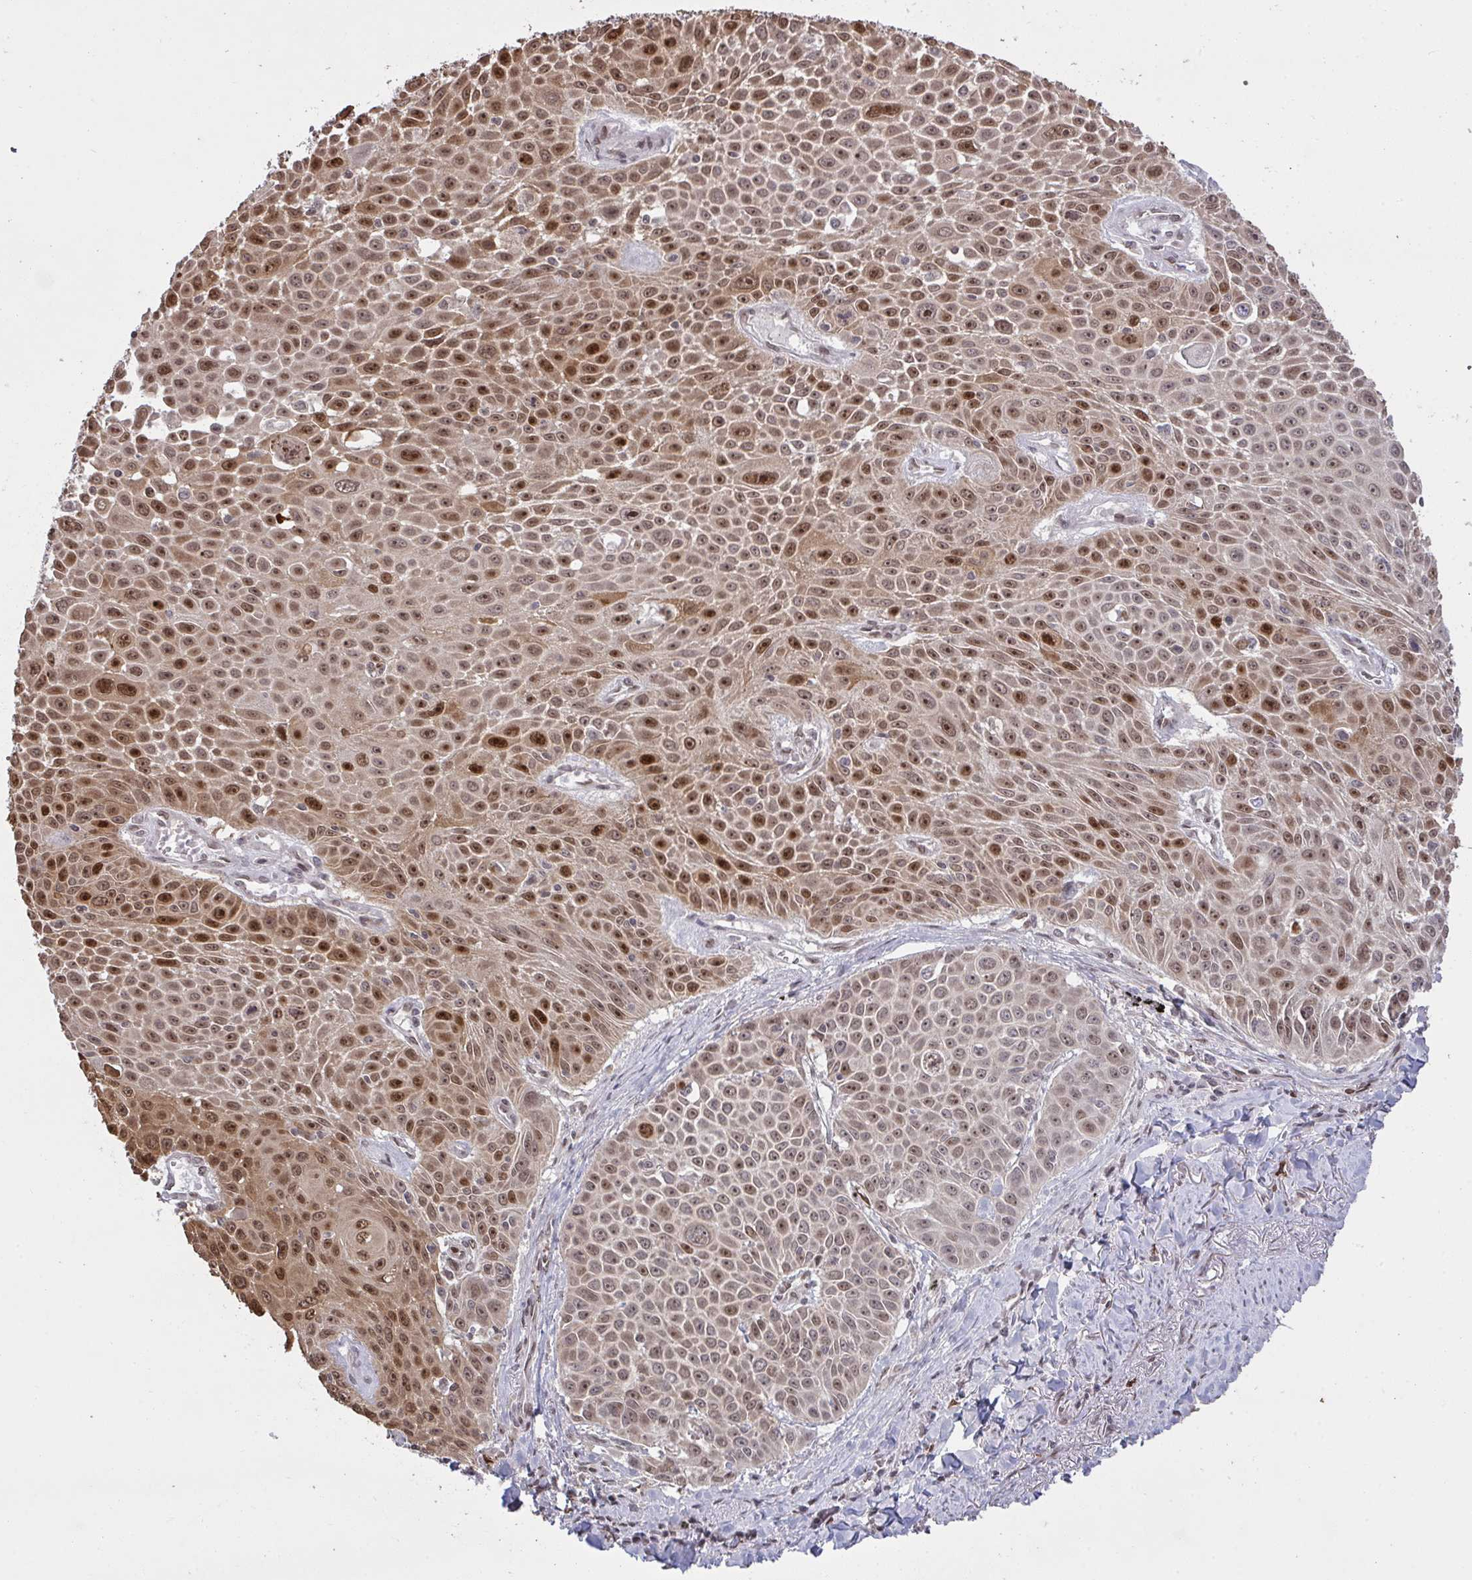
{"staining": {"intensity": "moderate", "quantity": "<25%", "location": "nuclear"}, "tissue": "lung cancer", "cell_type": "Tumor cells", "image_type": "cancer", "snomed": [{"axis": "morphology", "description": "Squamous cell carcinoma, NOS"}, {"axis": "morphology", "description": "Squamous cell carcinoma, metastatic, NOS"}, {"axis": "topography", "description": "Lymph node"}, {"axis": "topography", "description": "Lung"}], "caption": "This is a photomicrograph of immunohistochemistry (IHC) staining of lung squamous cell carcinoma, which shows moderate positivity in the nuclear of tumor cells.", "gene": "UXT", "patient": {"sex": "female", "age": 62}}